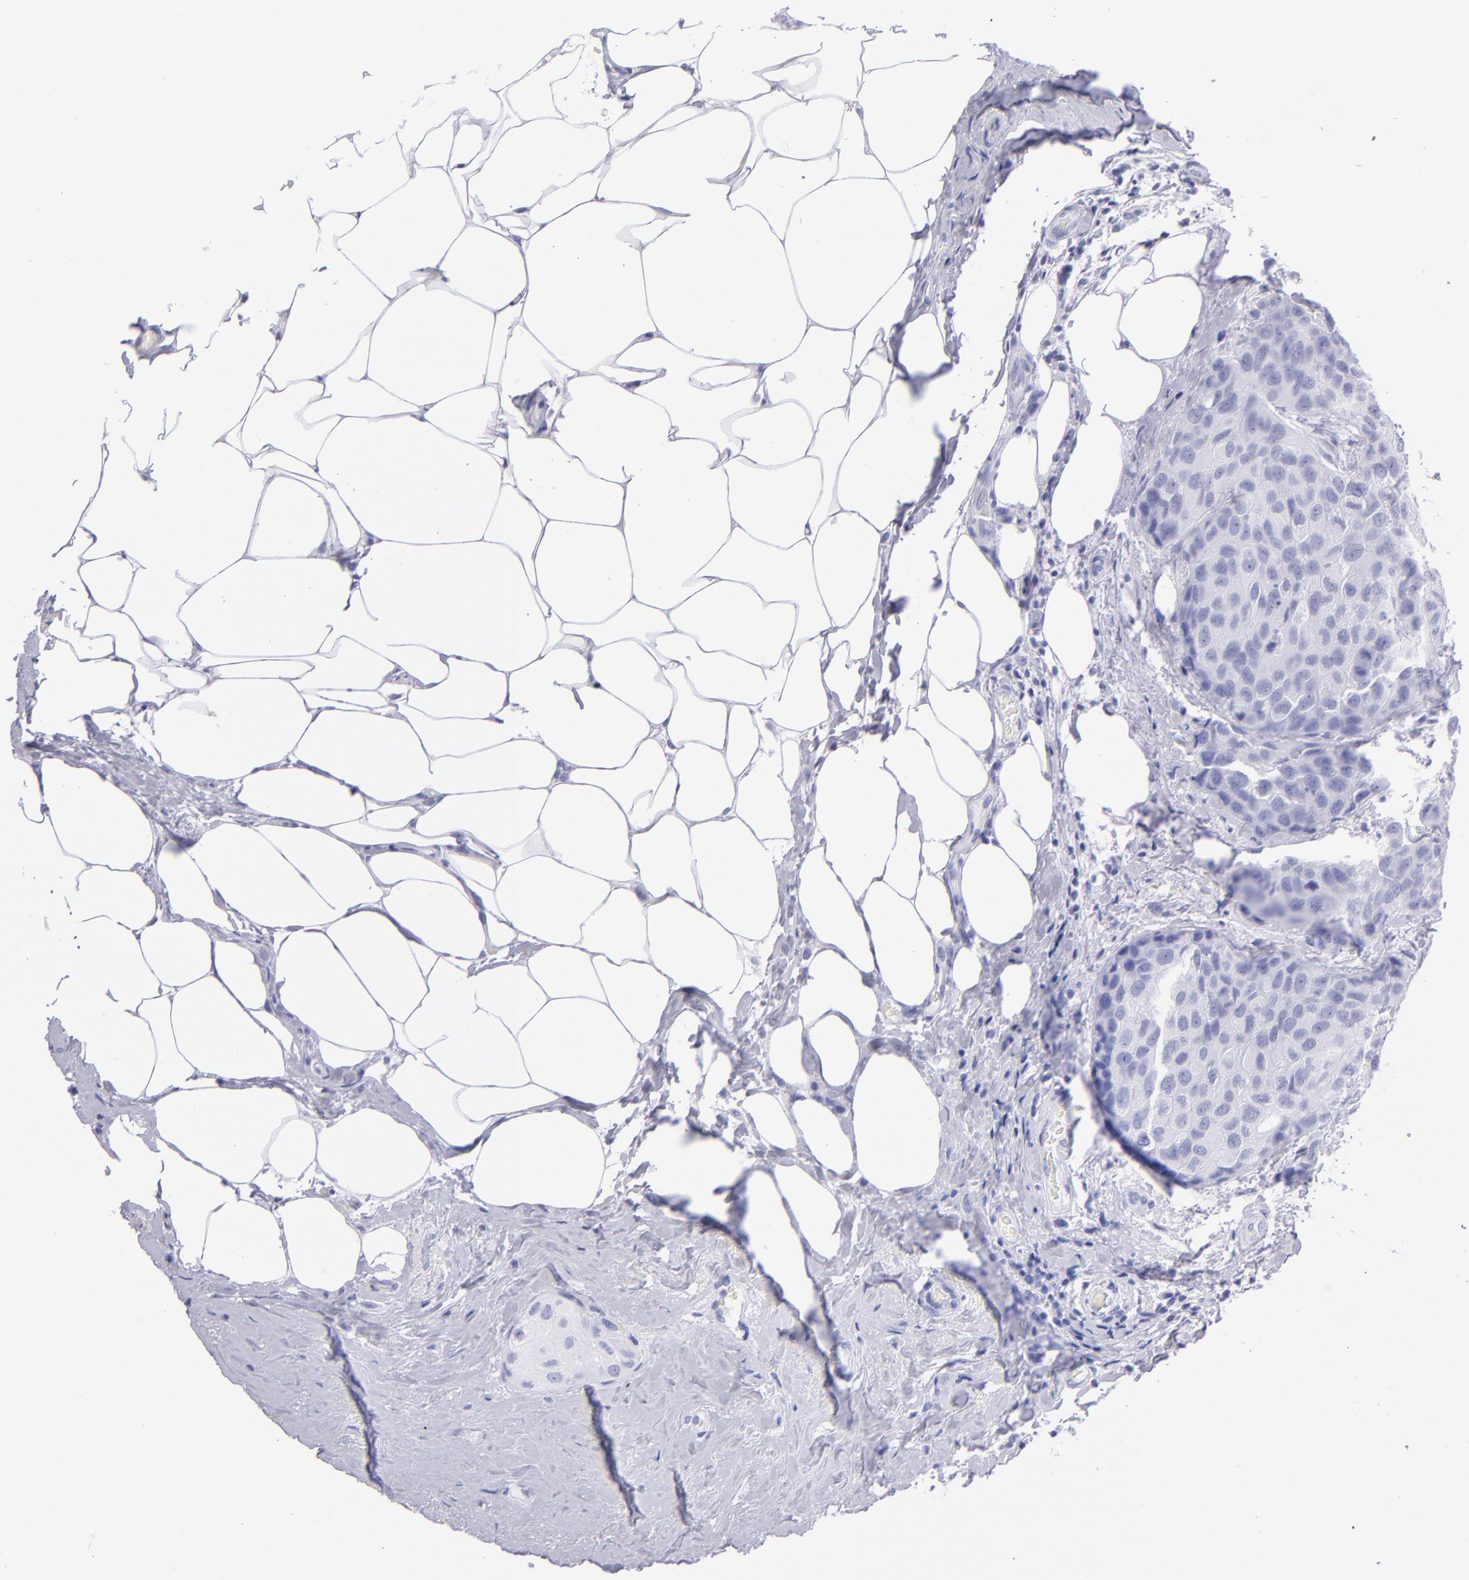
{"staining": {"intensity": "negative", "quantity": "none", "location": "none"}, "tissue": "breast cancer", "cell_type": "Tumor cells", "image_type": "cancer", "snomed": [{"axis": "morphology", "description": "Duct carcinoma"}, {"axis": "topography", "description": "Breast"}], "caption": "IHC photomicrograph of human intraductal carcinoma (breast) stained for a protein (brown), which displays no staining in tumor cells.", "gene": "PRPH", "patient": {"sex": "female", "age": 68}}